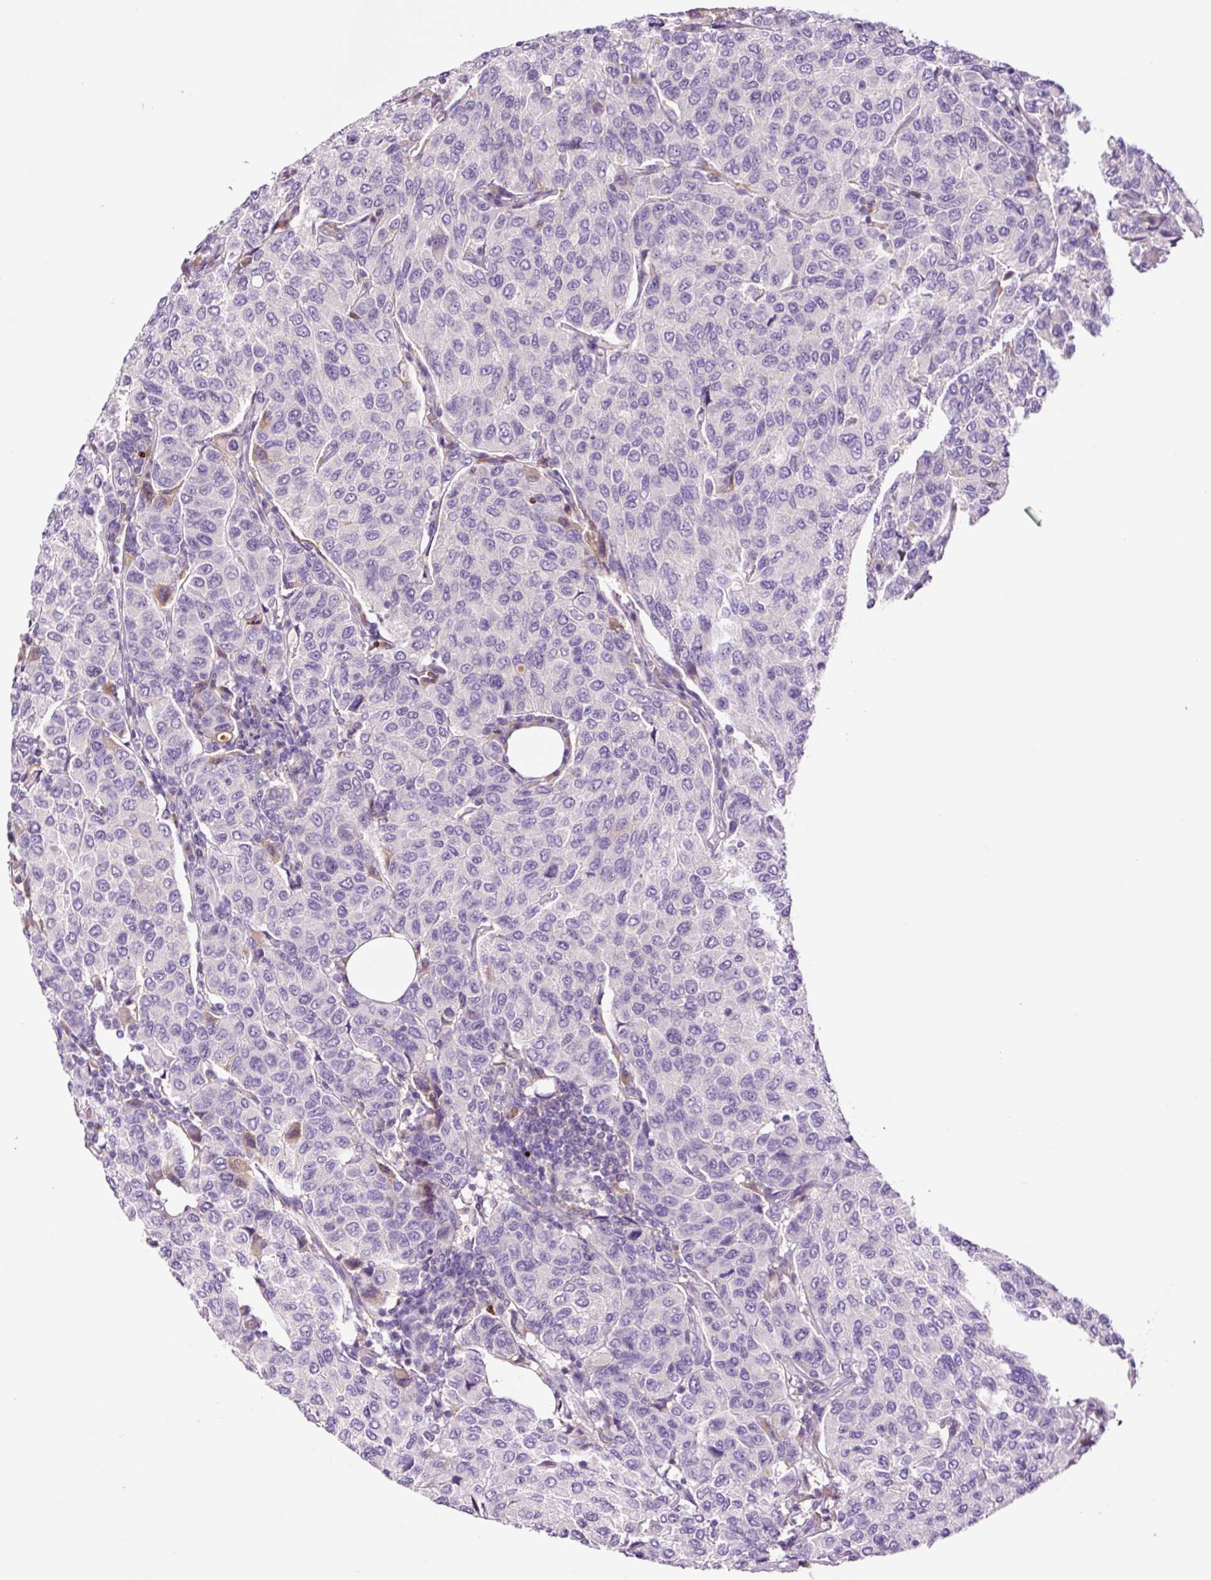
{"staining": {"intensity": "negative", "quantity": "none", "location": "none"}, "tissue": "breast cancer", "cell_type": "Tumor cells", "image_type": "cancer", "snomed": [{"axis": "morphology", "description": "Duct carcinoma"}, {"axis": "topography", "description": "Breast"}], "caption": "The image displays no significant staining in tumor cells of breast cancer.", "gene": "DPPA4", "patient": {"sex": "female", "age": 55}}